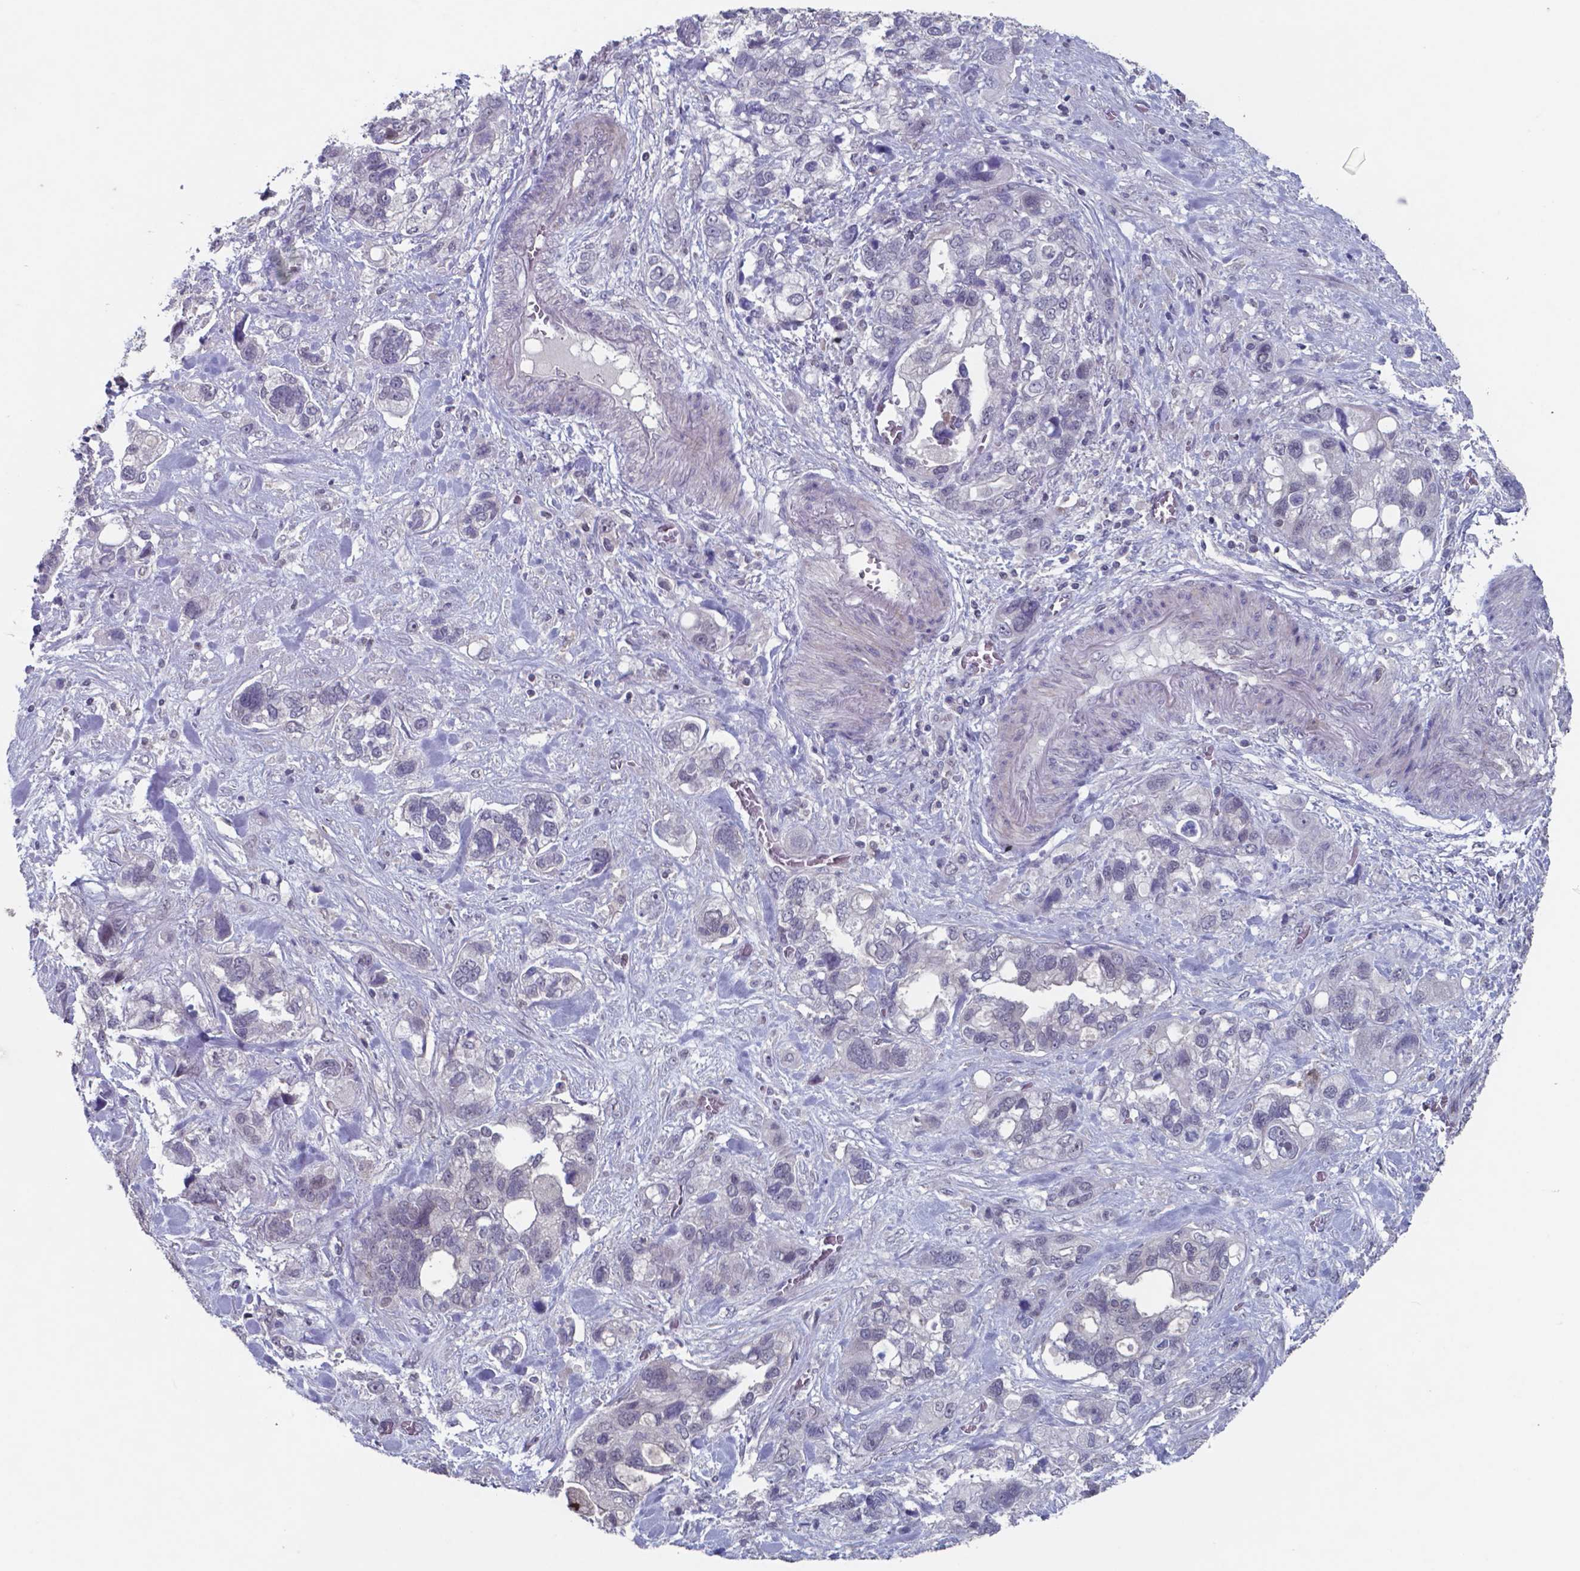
{"staining": {"intensity": "negative", "quantity": "none", "location": "none"}, "tissue": "stomach cancer", "cell_type": "Tumor cells", "image_type": "cancer", "snomed": [{"axis": "morphology", "description": "Adenocarcinoma, NOS"}, {"axis": "topography", "description": "Stomach, upper"}], "caption": "Immunohistochemical staining of stomach cancer demonstrates no significant positivity in tumor cells.", "gene": "TDP2", "patient": {"sex": "female", "age": 81}}